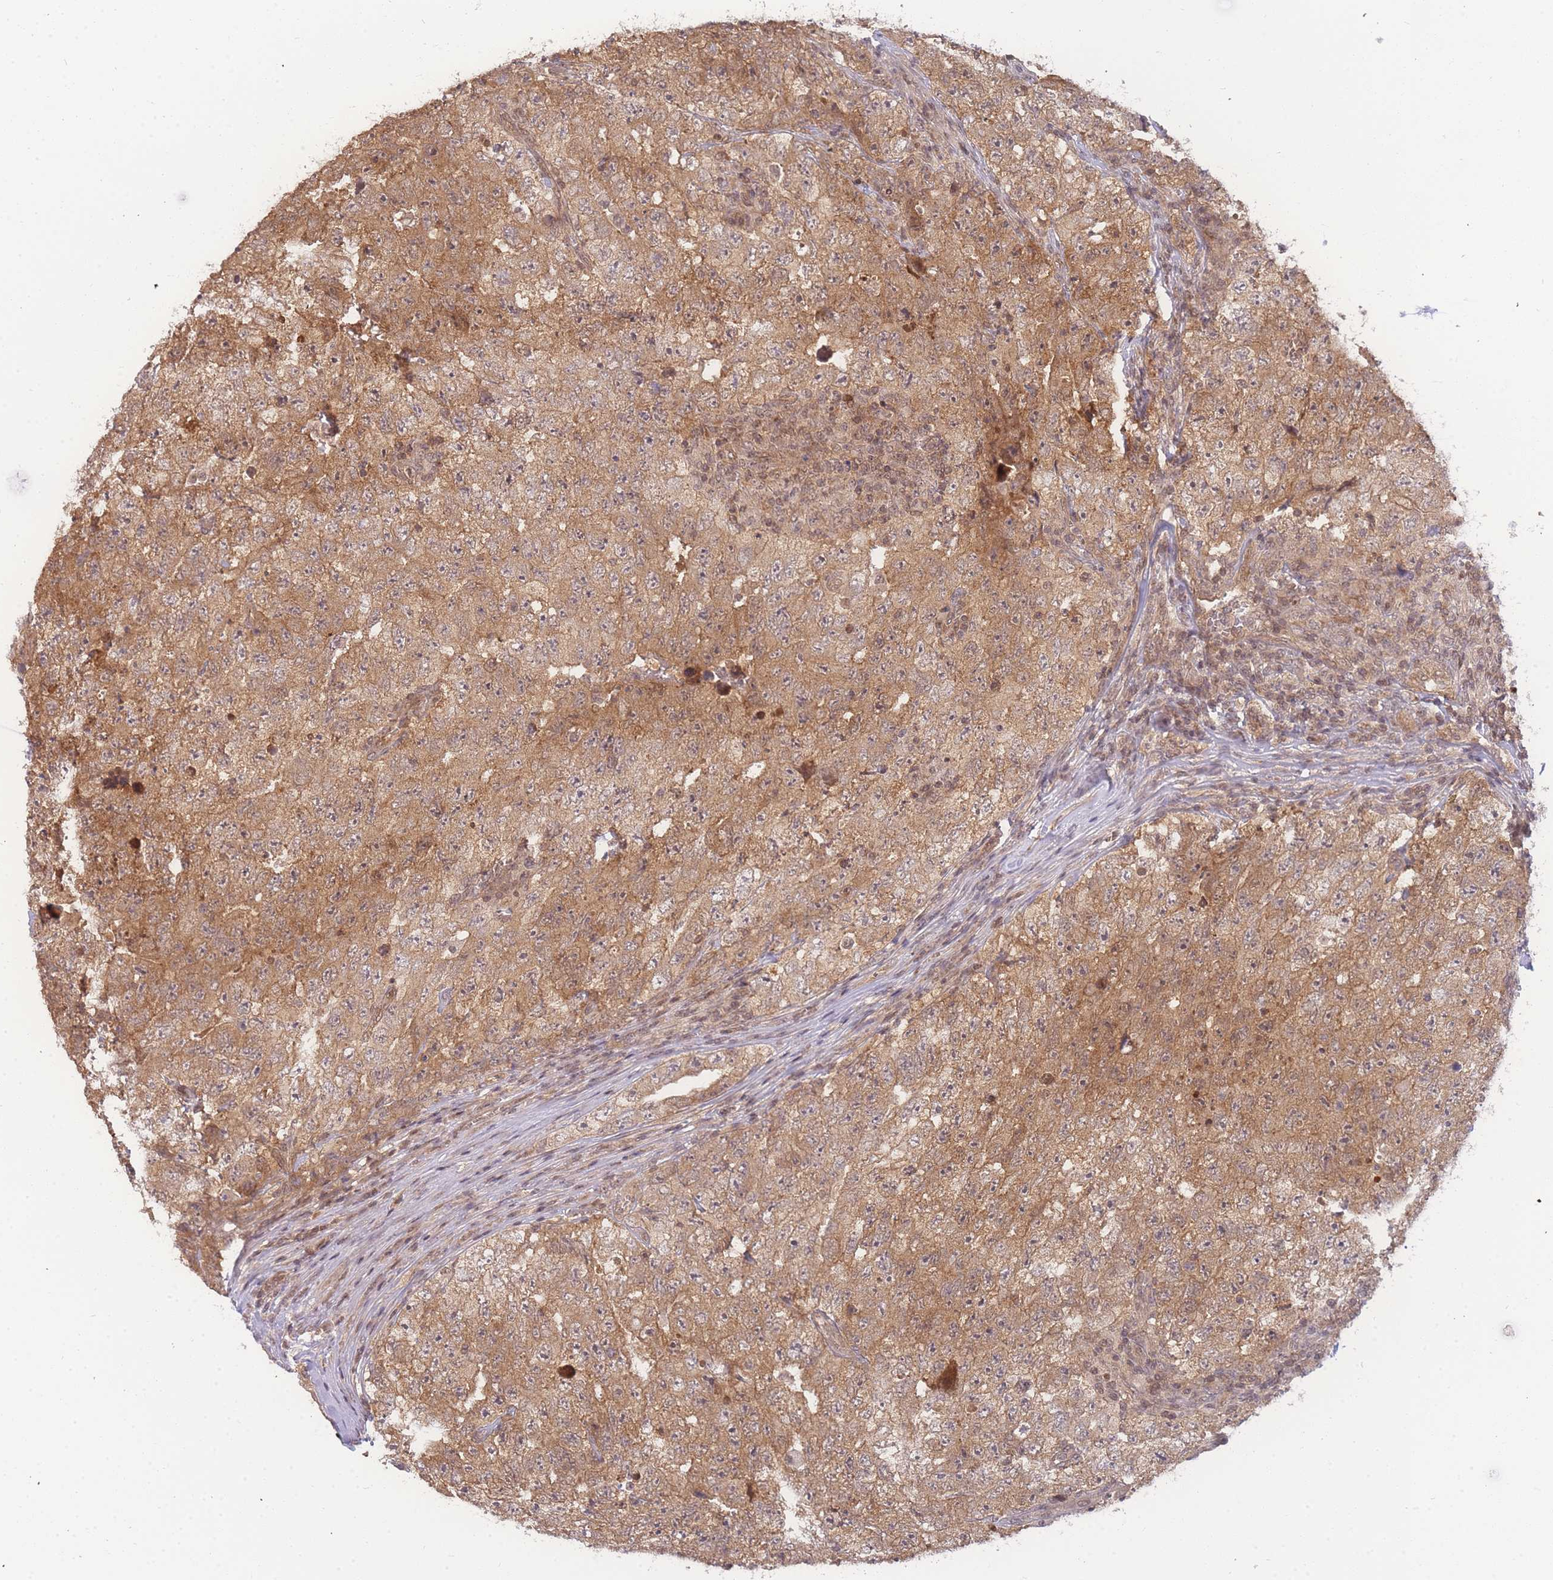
{"staining": {"intensity": "moderate", "quantity": ">75%", "location": "cytoplasmic/membranous"}, "tissue": "testis cancer", "cell_type": "Tumor cells", "image_type": "cancer", "snomed": [{"axis": "morphology", "description": "Carcinoma, Embryonal, NOS"}, {"axis": "topography", "description": "Testis"}], "caption": "IHC (DAB) staining of embryonal carcinoma (testis) reveals moderate cytoplasmic/membranous protein expression in approximately >75% of tumor cells.", "gene": "KIAA1191", "patient": {"sex": "male", "age": 17}}